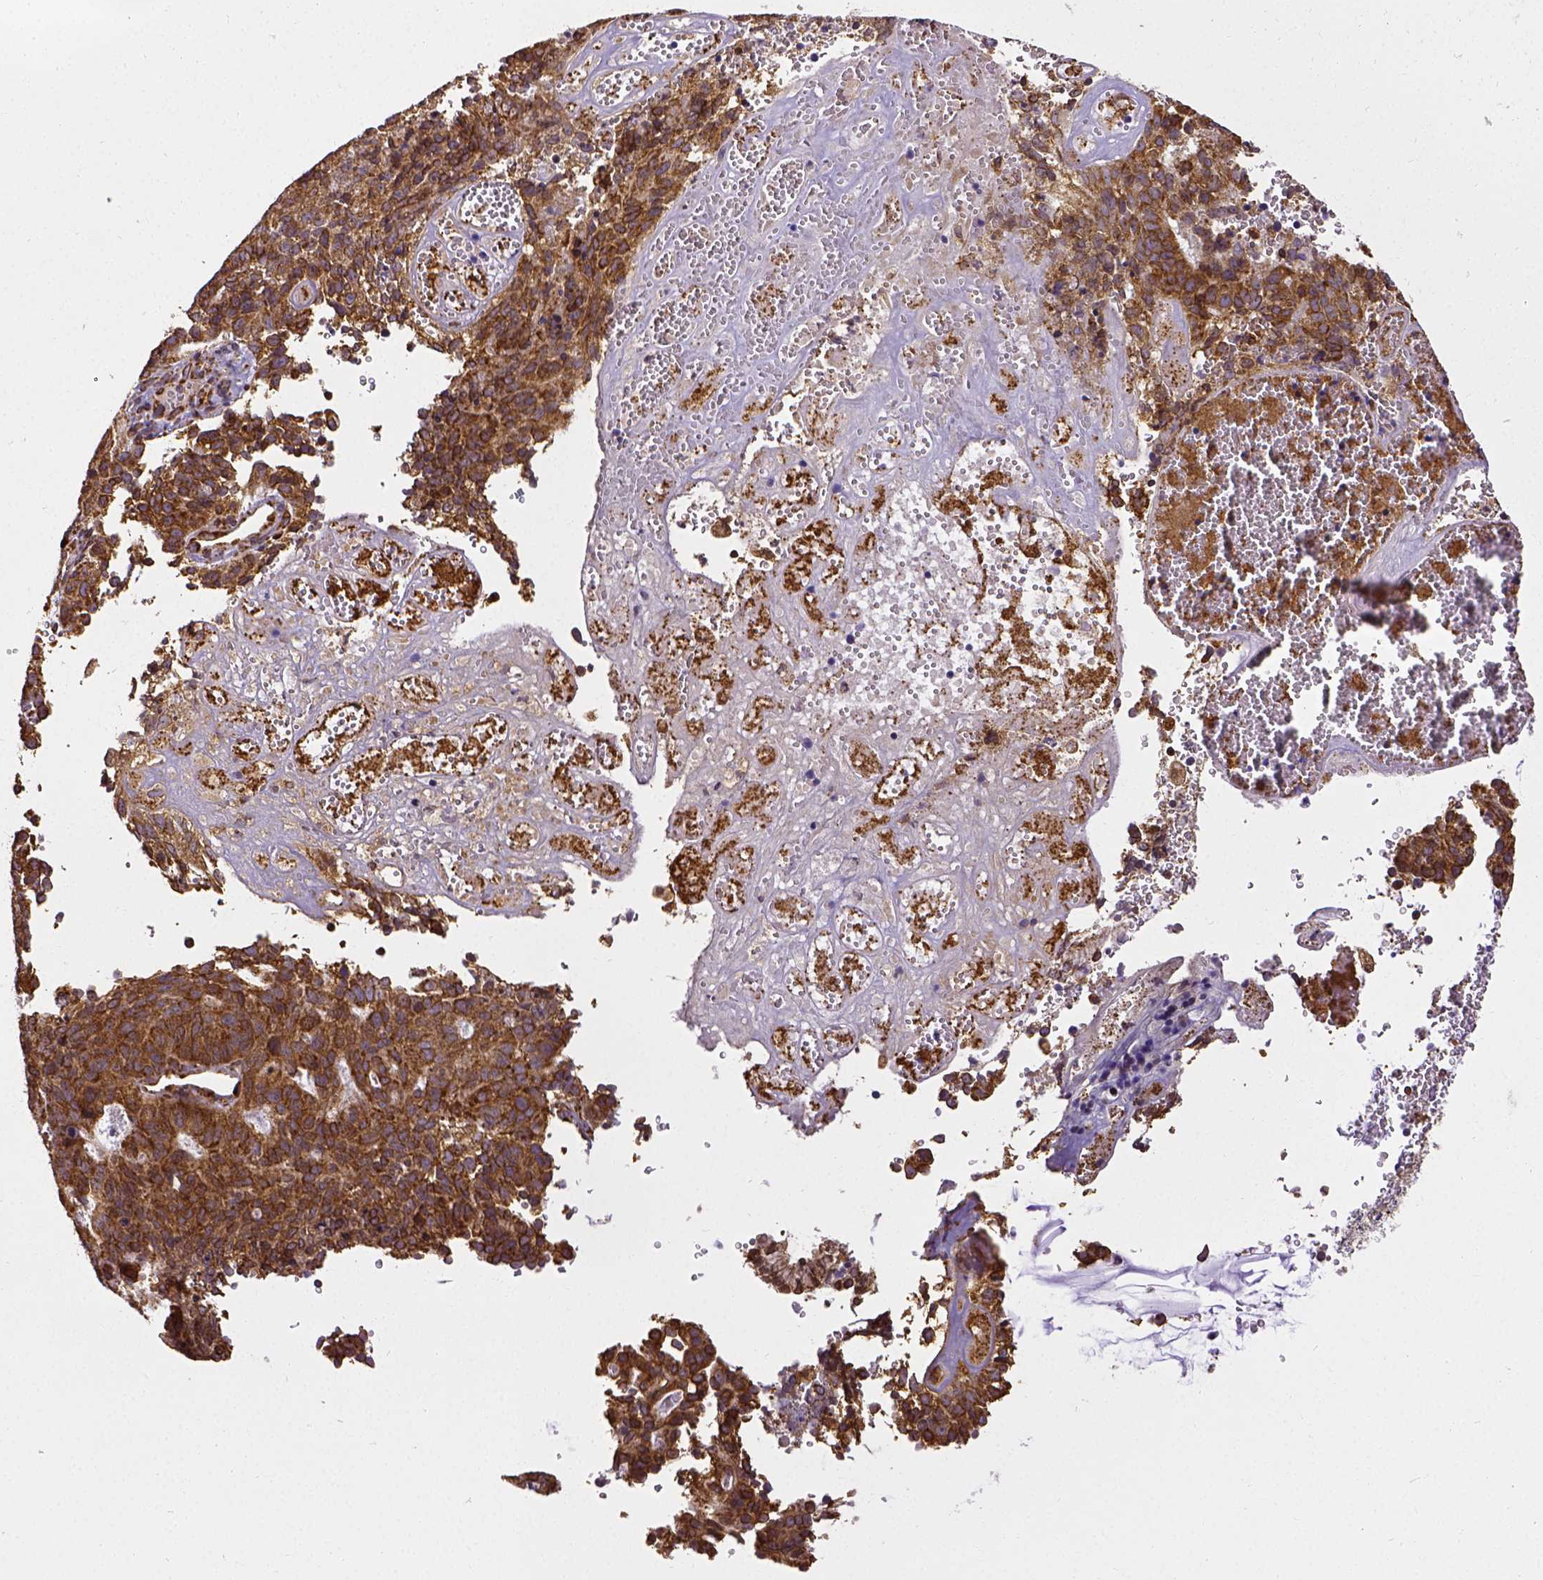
{"staining": {"intensity": "strong", "quantity": ">75%", "location": "cytoplasmic/membranous"}, "tissue": "cervical cancer", "cell_type": "Tumor cells", "image_type": "cancer", "snomed": [{"axis": "morphology", "description": "Adenocarcinoma, NOS"}, {"axis": "topography", "description": "Cervix"}], "caption": "An image of human cervical cancer stained for a protein reveals strong cytoplasmic/membranous brown staining in tumor cells.", "gene": "MTDH", "patient": {"sex": "female", "age": 38}}